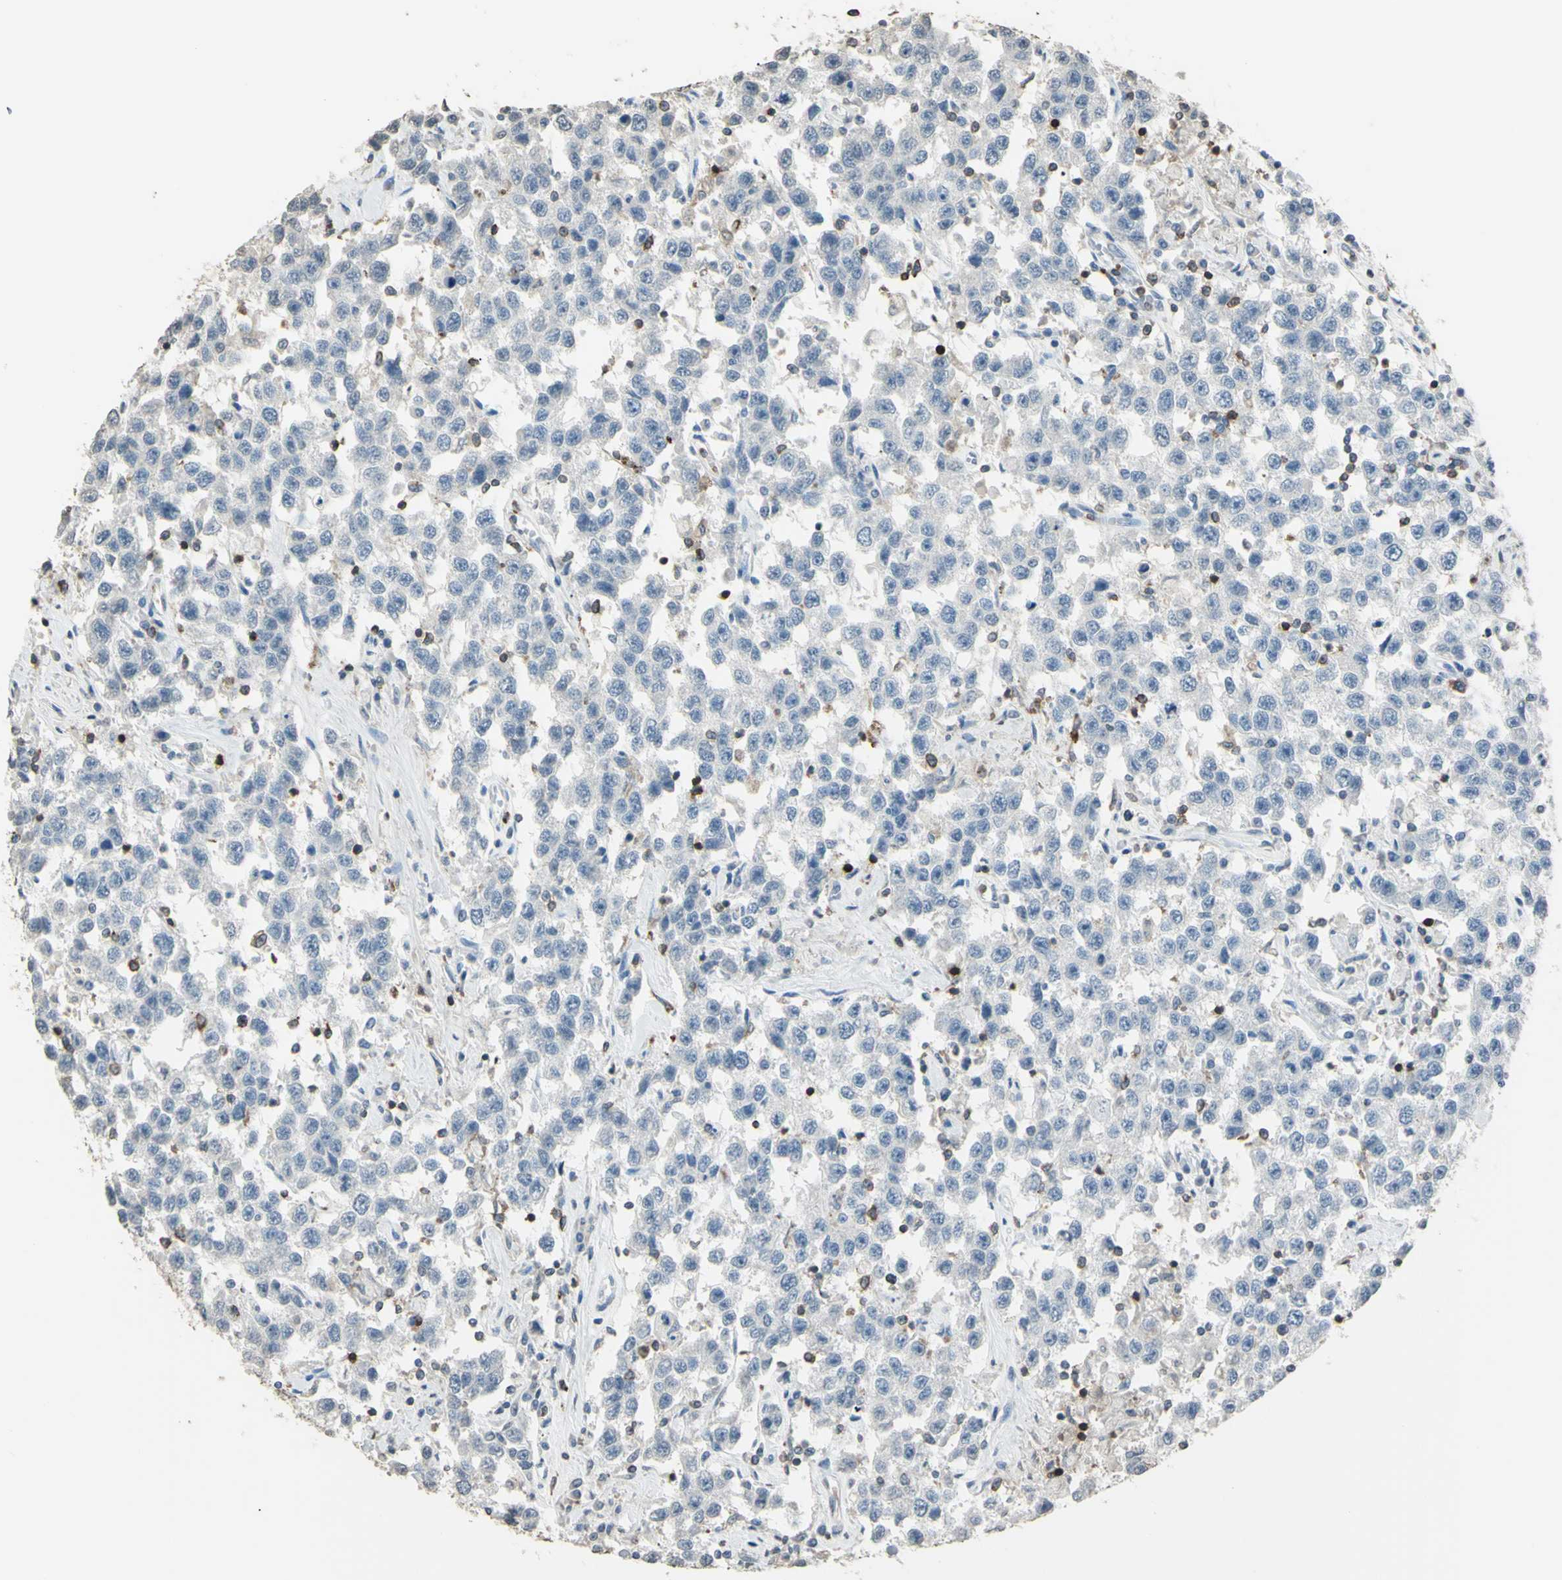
{"staining": {"intensity": "negative", "quantity": "none", "location": "none"}, "tissue": "testis cancer", "cell_type": "Tumor cells", "image_type": "cancer", "snomed": [{"axis": "morphology", "description": "Seminoma, NOS"}, {"axis": "topography", "description": "Testis"}], "caption": "Tumor cells show no significant protein staining in testis seminoma.", "gene": "PSTPIP1", "patient": {"sex": "male", "age": 41}}